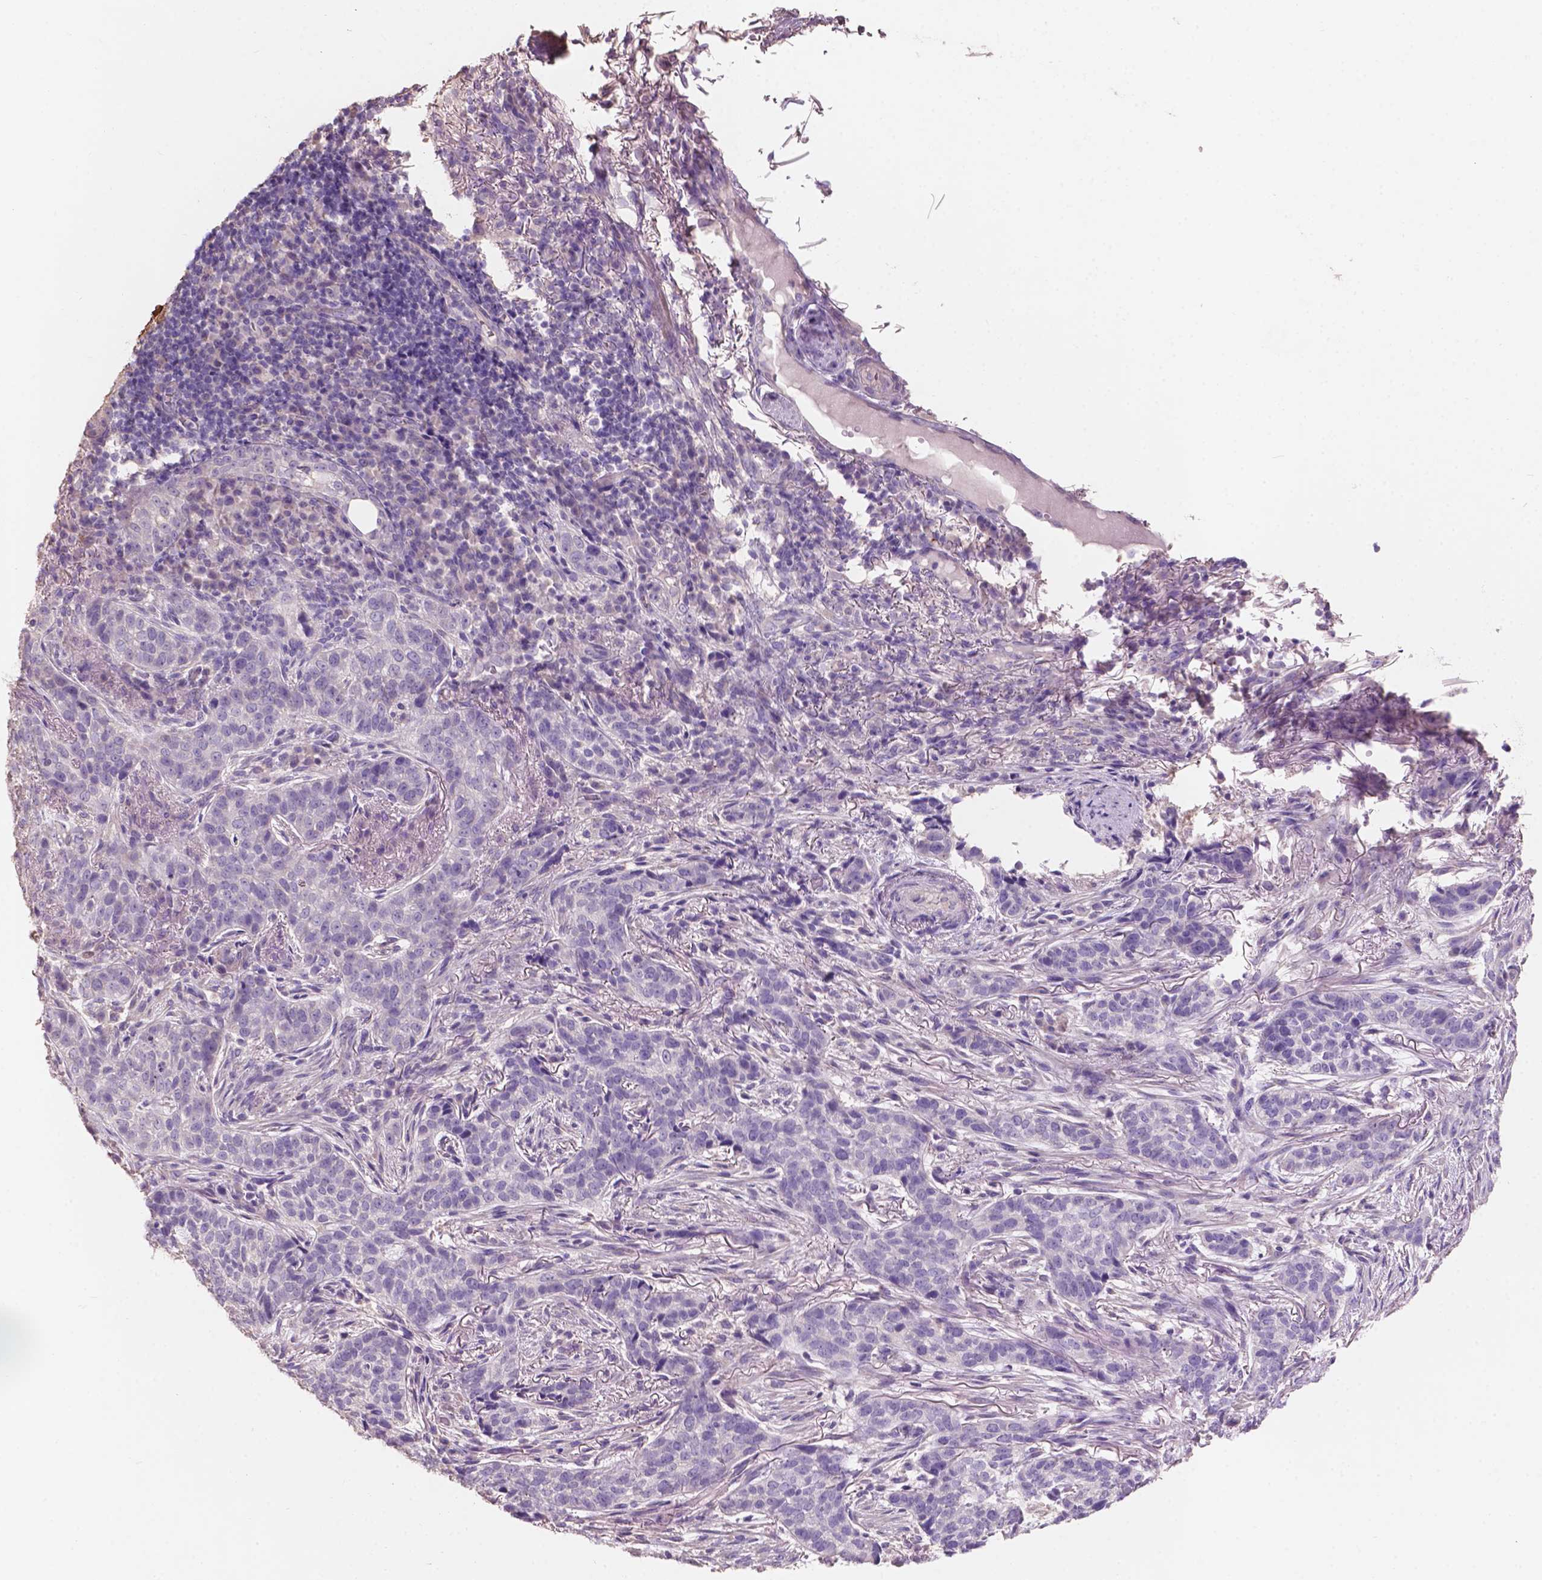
{"staining": {"intensity": "negative", "quantity": "none", "location": "none"}, "tissue": "skin cancer", "cell_type": "Tumor cells", "image_type": "cancer", "snomed": [{"axis": "morphology", "description": "Basal cell carcinoma"}, {"axis": "topography", "description": "Skin"}], "caption": "Tumor cells show no significant protein positivity in skin cancer (basal cell carcinoma).", "gene": "SBSN", "patient": {"sex": "female", "age": 69}}